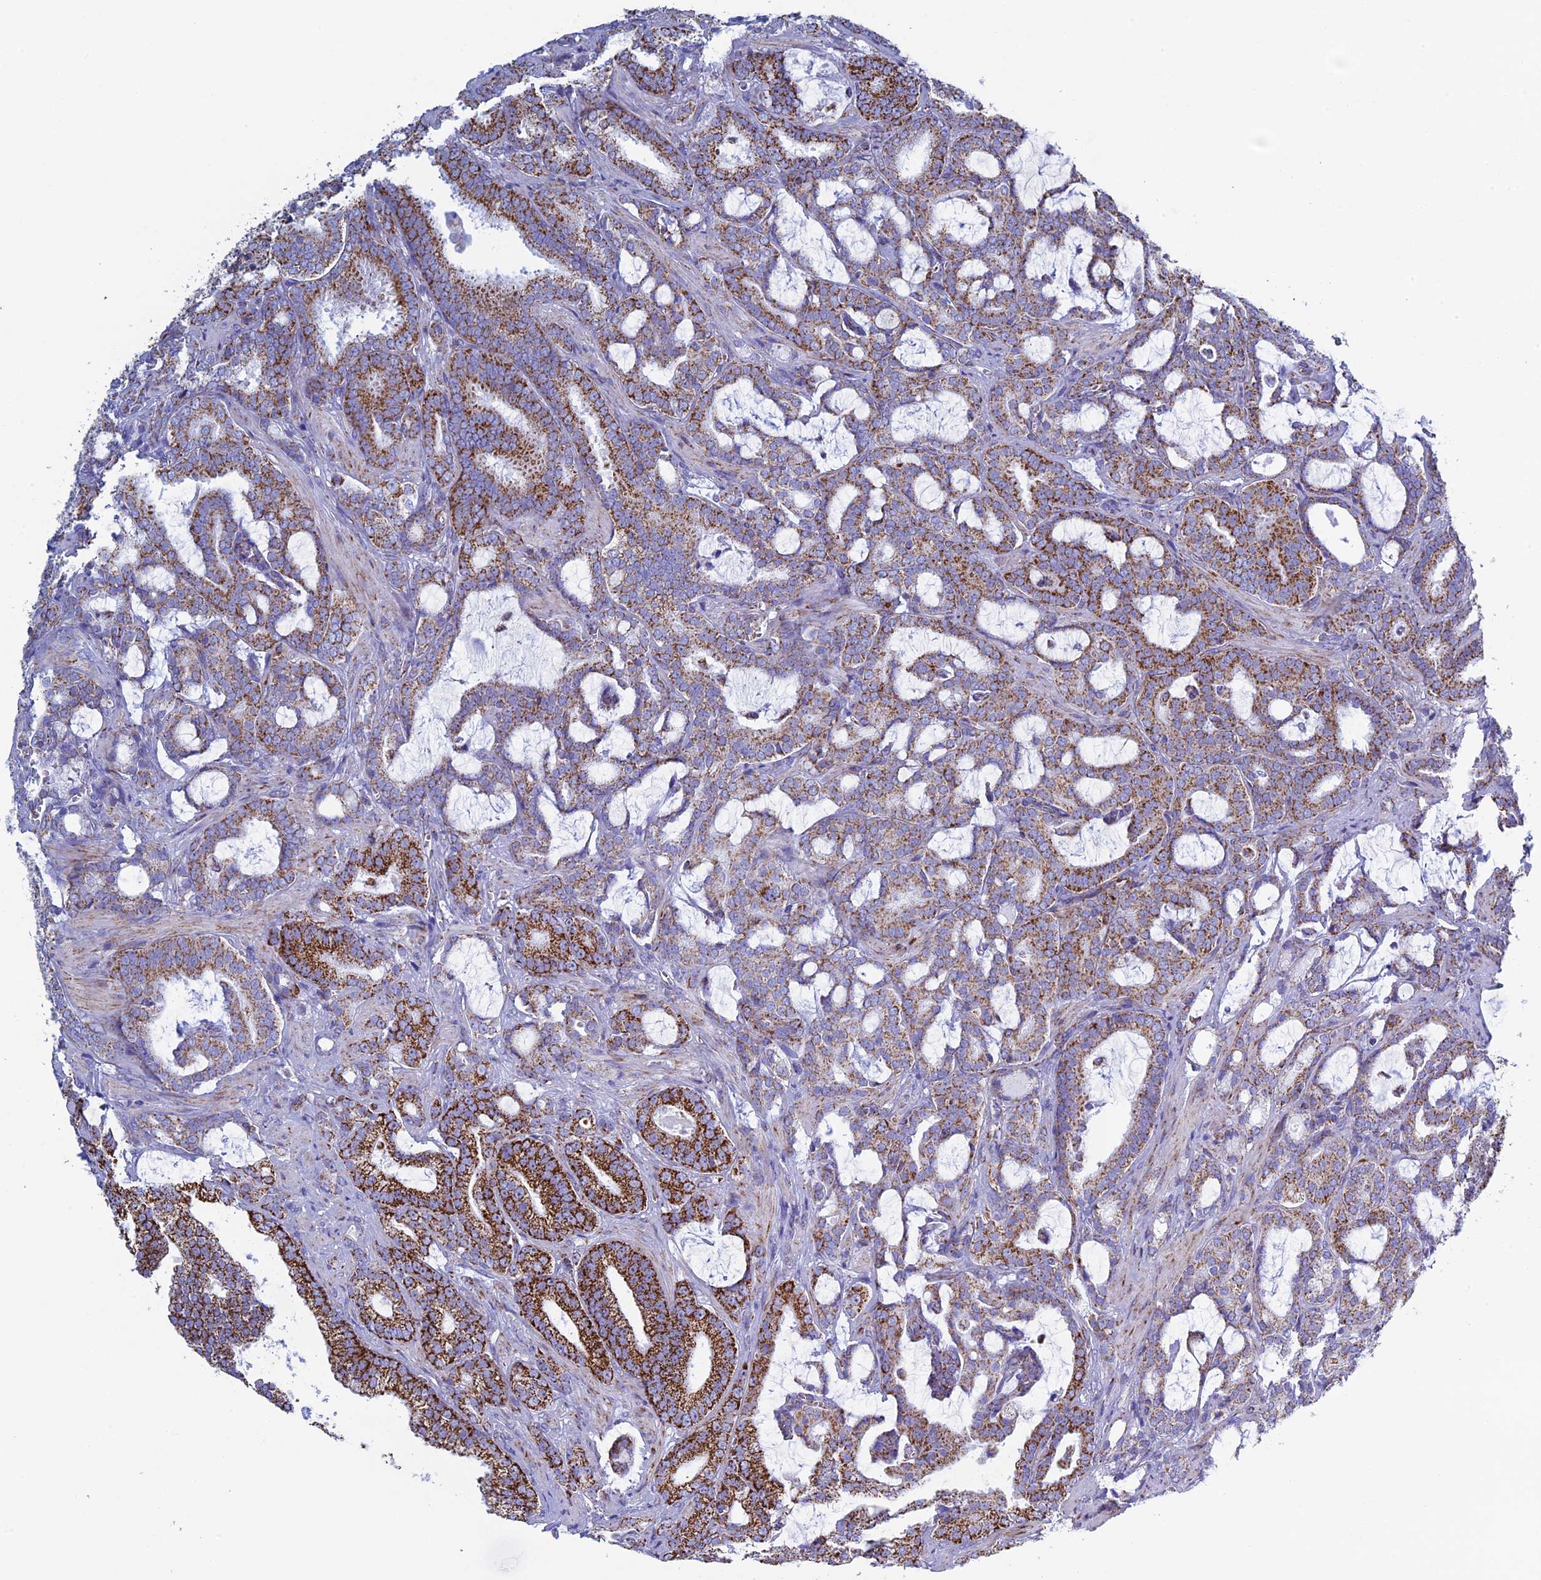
{"staining": {"intensity": "strong", "quantity": ">75%", "location": "cytoplasmic/membranous"}, "tissue": "prostate cancer", "cell_type": "Tumor cells", "image_type": "cancer", "snomed": [{"axis": "morphology", "description": "Adenocarcinoma, High grade"}, {"axis": "topography", "description": "Prostate and seminal vesicle, NOS"}], "caption": "A high-resolution micrograph shows immunohistochemistry (IHC) staining of prostate adenocarcinoma (high-grade), which displays strong cytoplasmic/membranous expression in about >75% of tumor cells.", "gene": "UQCRFS1", "patient": {"sex": "male", "age": 67}}